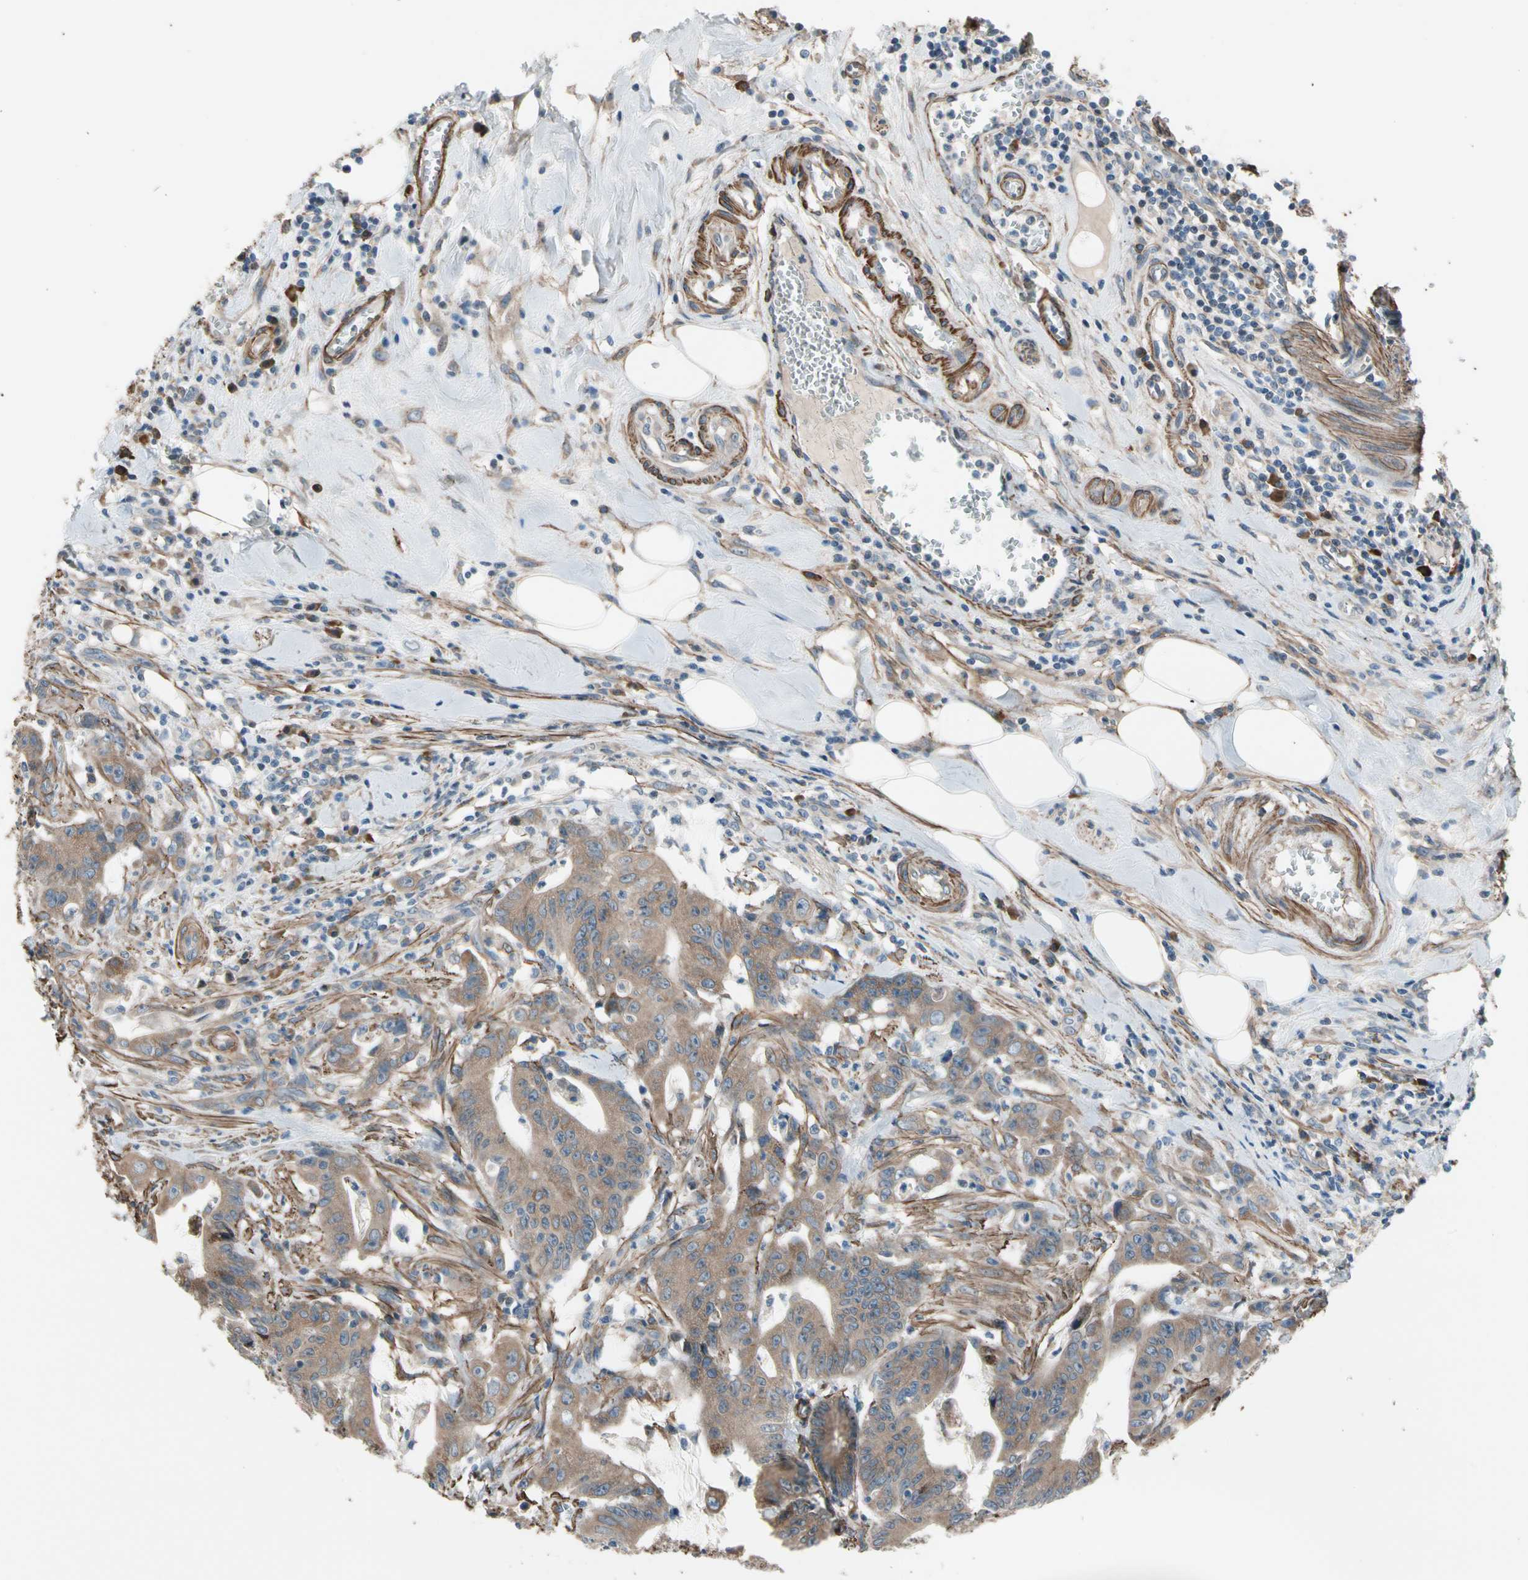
{"staining": {"intensity": "moderate", "quantity": ">75%", "location": "cytoplasmic/membranous"}, "tissue": "colorectal cancer", "cell_type": "Tumor cells", "image_type": "cancer", "snomed": [{"axis": "morphology", "description": "Adenocarcinoma, NOS"}, {"axis": "topography", "description": "Colon"}], "caption": "Immunohistochemistry histopathology image of neoplastic tissue: human colorectal cancer stained using IHC reveals medium levels of moderate protein expression localized specifically in the cytoplasmic/membranous of tumor cells, appearing as a cytoplasmic/membranous brown color.", "gene": "LIMK2", "patient": {"sex": "male", "age": 45}}